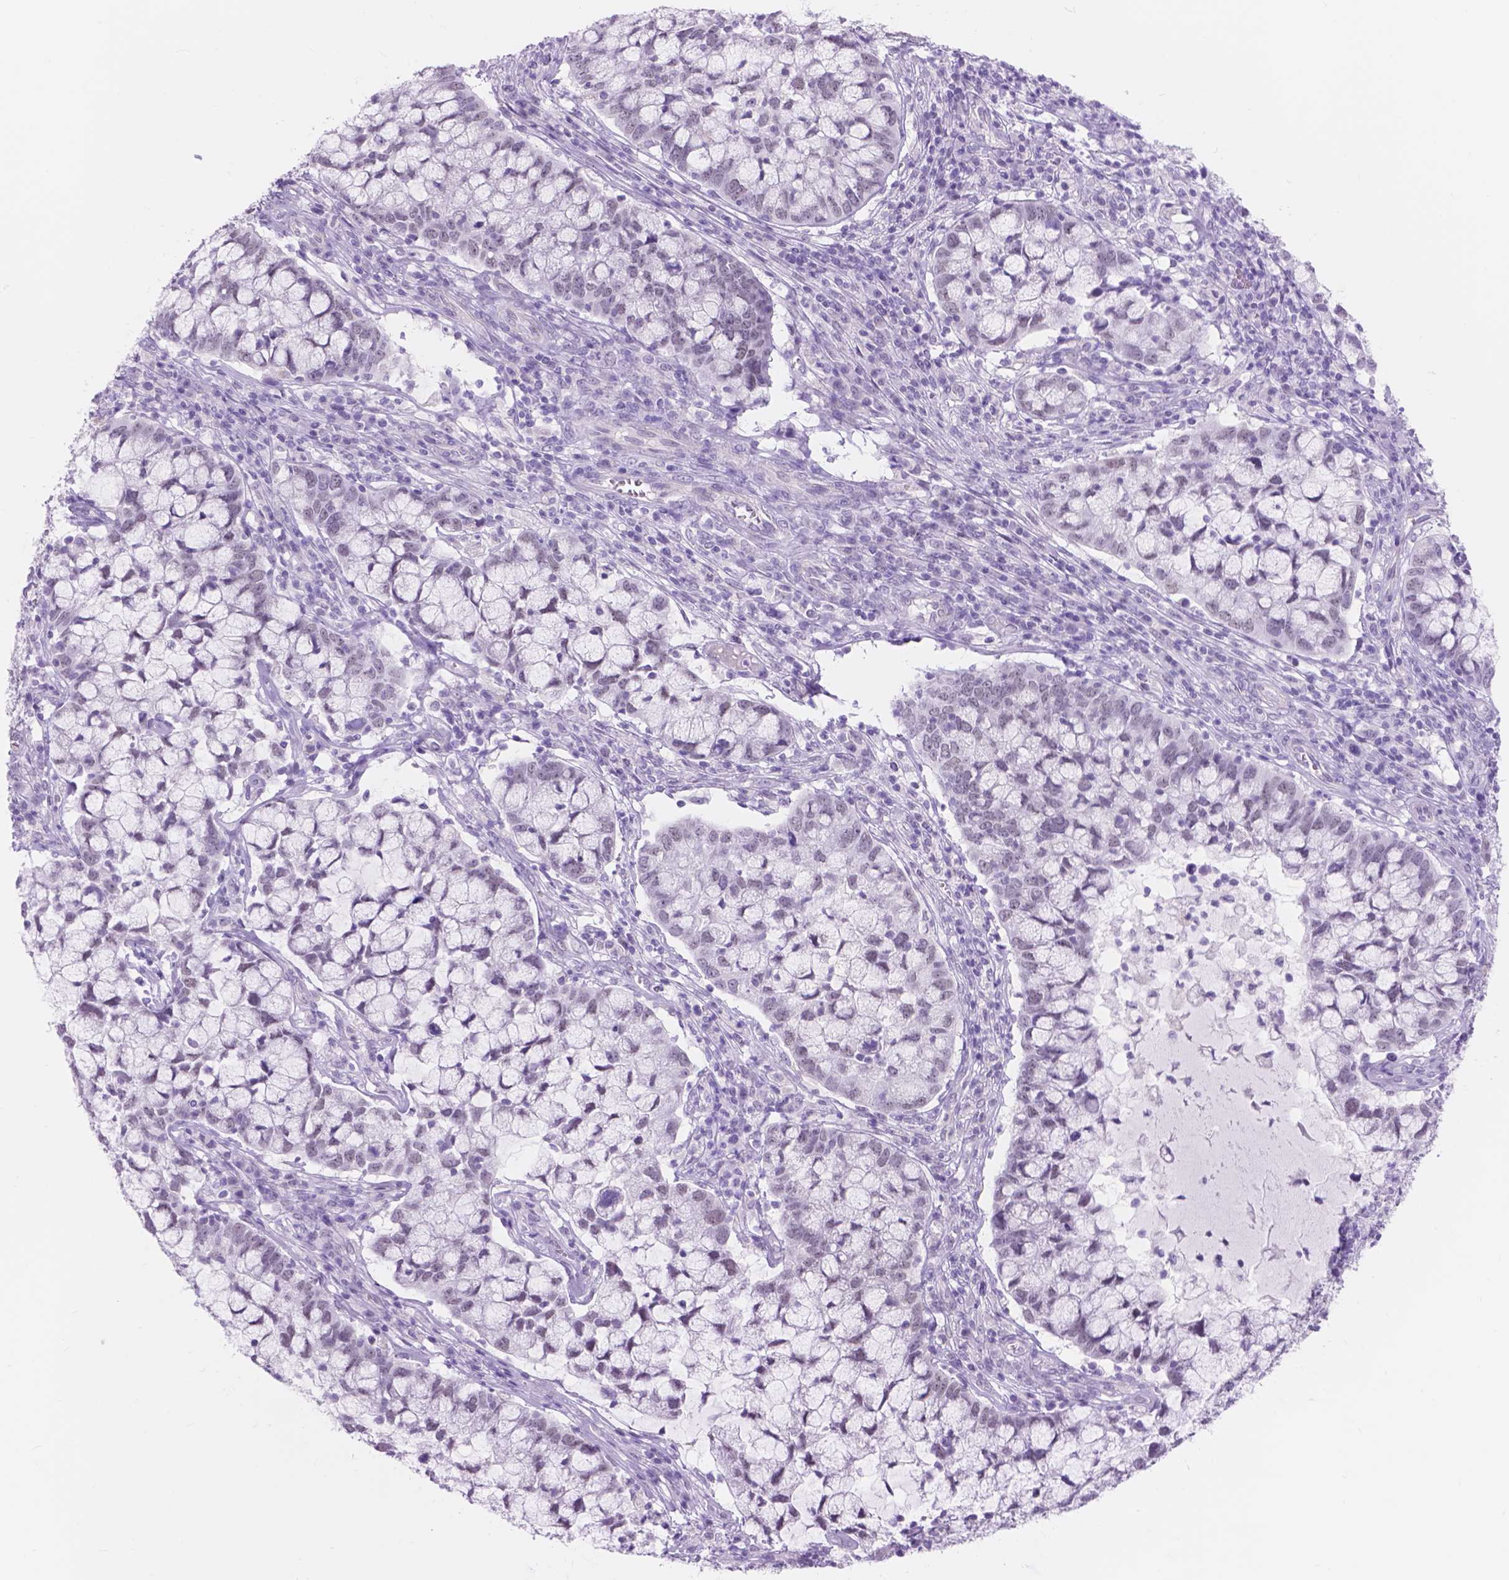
{"staining": {"intensity": "negative", "quantity": "none", "location": "none"}, "tissue": "cervical cancer", "cell_type": "Tumor cells", "image_type": "cancer", "snomed": [{"axis": "morphology", "description": "Adenocarcinoma, NOS"}, {"axis": "topography", "description": "Cervix"}], "caption": "IHC of human adenocarcinoma (cervical) displays no positivity in tumor cells. (DAB (3,3'-diaminobenzidine) IHC with hematoxylin counter stain).", "gene": "DCC", "patient": {"sex": "female", "age": 40}}